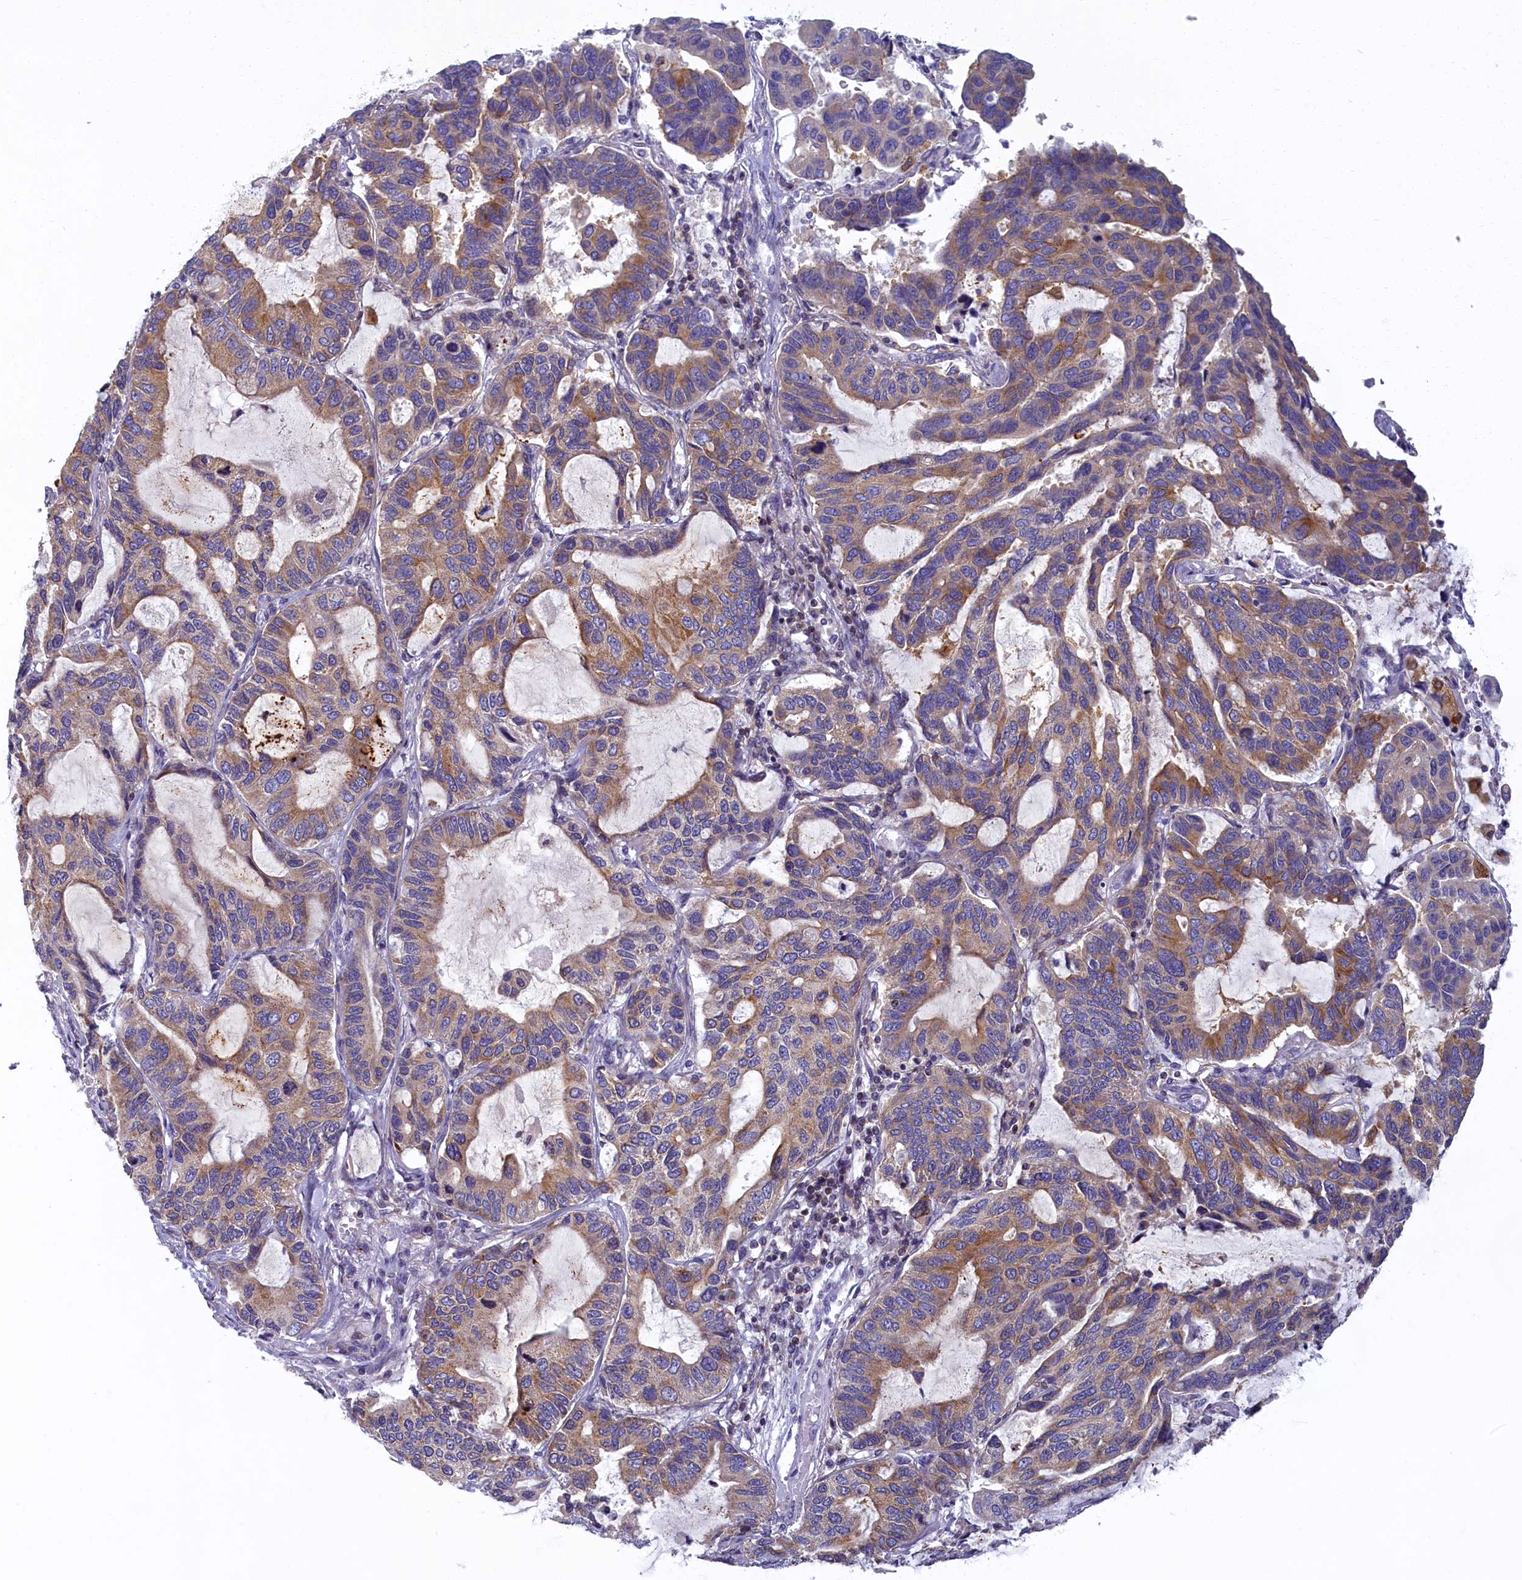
{"staining": {"intensity": "moderate", "quantity": "25%-75%", "location": "cytoplasmic/membranous"}, "tissue": "lung cancer", "cell_type": "Tumor cells", "image_type": "cancer", "snomed": [{"axis": "morphology", "description": "Adenocarcinoma, NOS"}, {"axis": "topography", "description": "Lung"}], "caption": "Tumor cells demonstrate moderate cytoplasmic/membranous staining in about 25%-75% of cells in adenocarcinoma (lung).", "gene": "NOL10", "patient": {"sex": "male", "age": 64}}